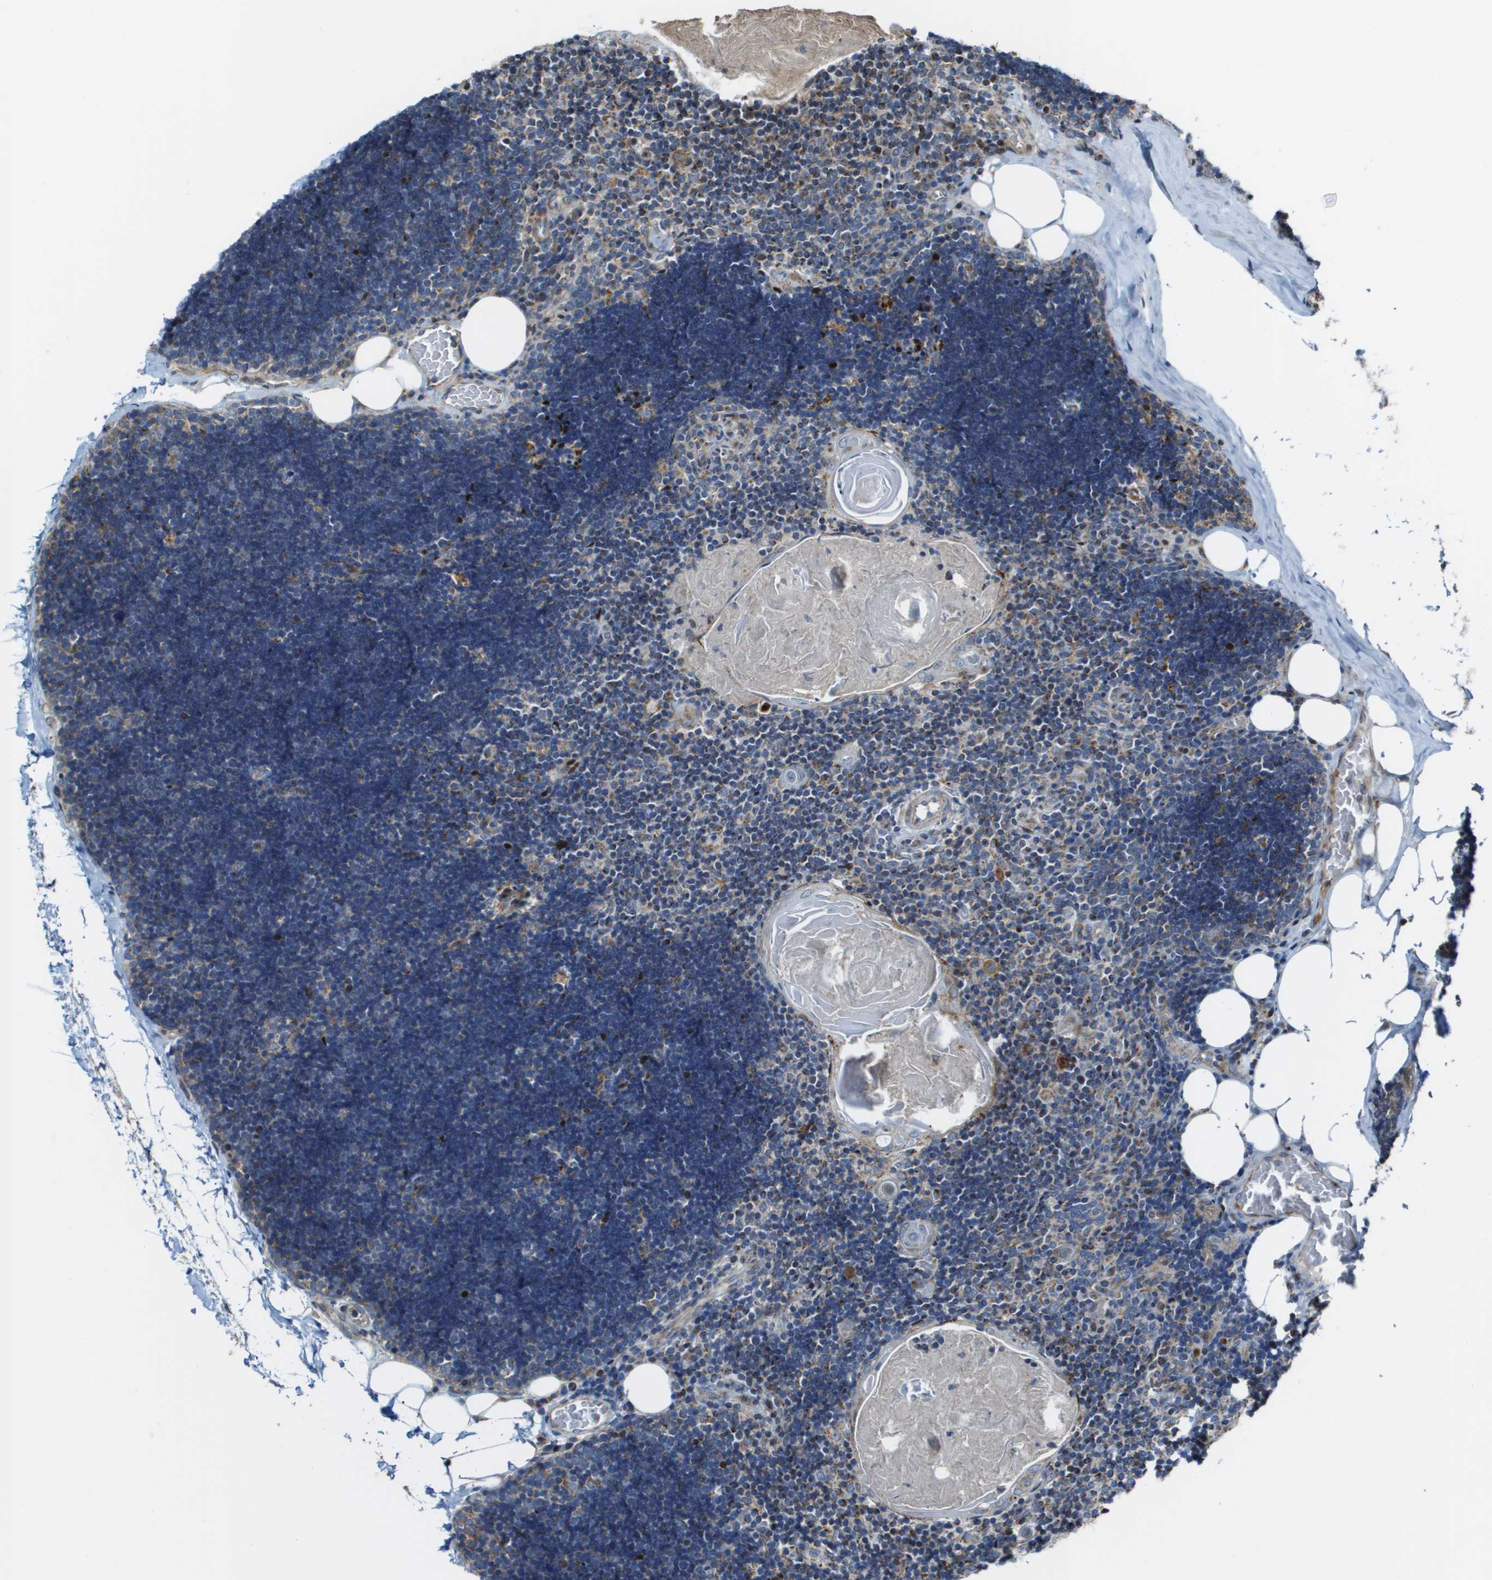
{"staining": {"intensity": "weak", "quantity": "<25%", "location": "cytoplasmic/membranous"}, "tissue": "lymph node", "cell_type": "Germinal center cells", "image_type": "normal", "snomed": [{"axis": "morphology", "description": "Normal tissue, NOS"}, {"axis": "topography", "description": "Lymph node"}], "caption": "Benign lymph node was stained to show a protein in brown. There is no significant staining in germinal center cells.", "gene": "MGAT3", "patient": {"sex": "male", "age": 33}}